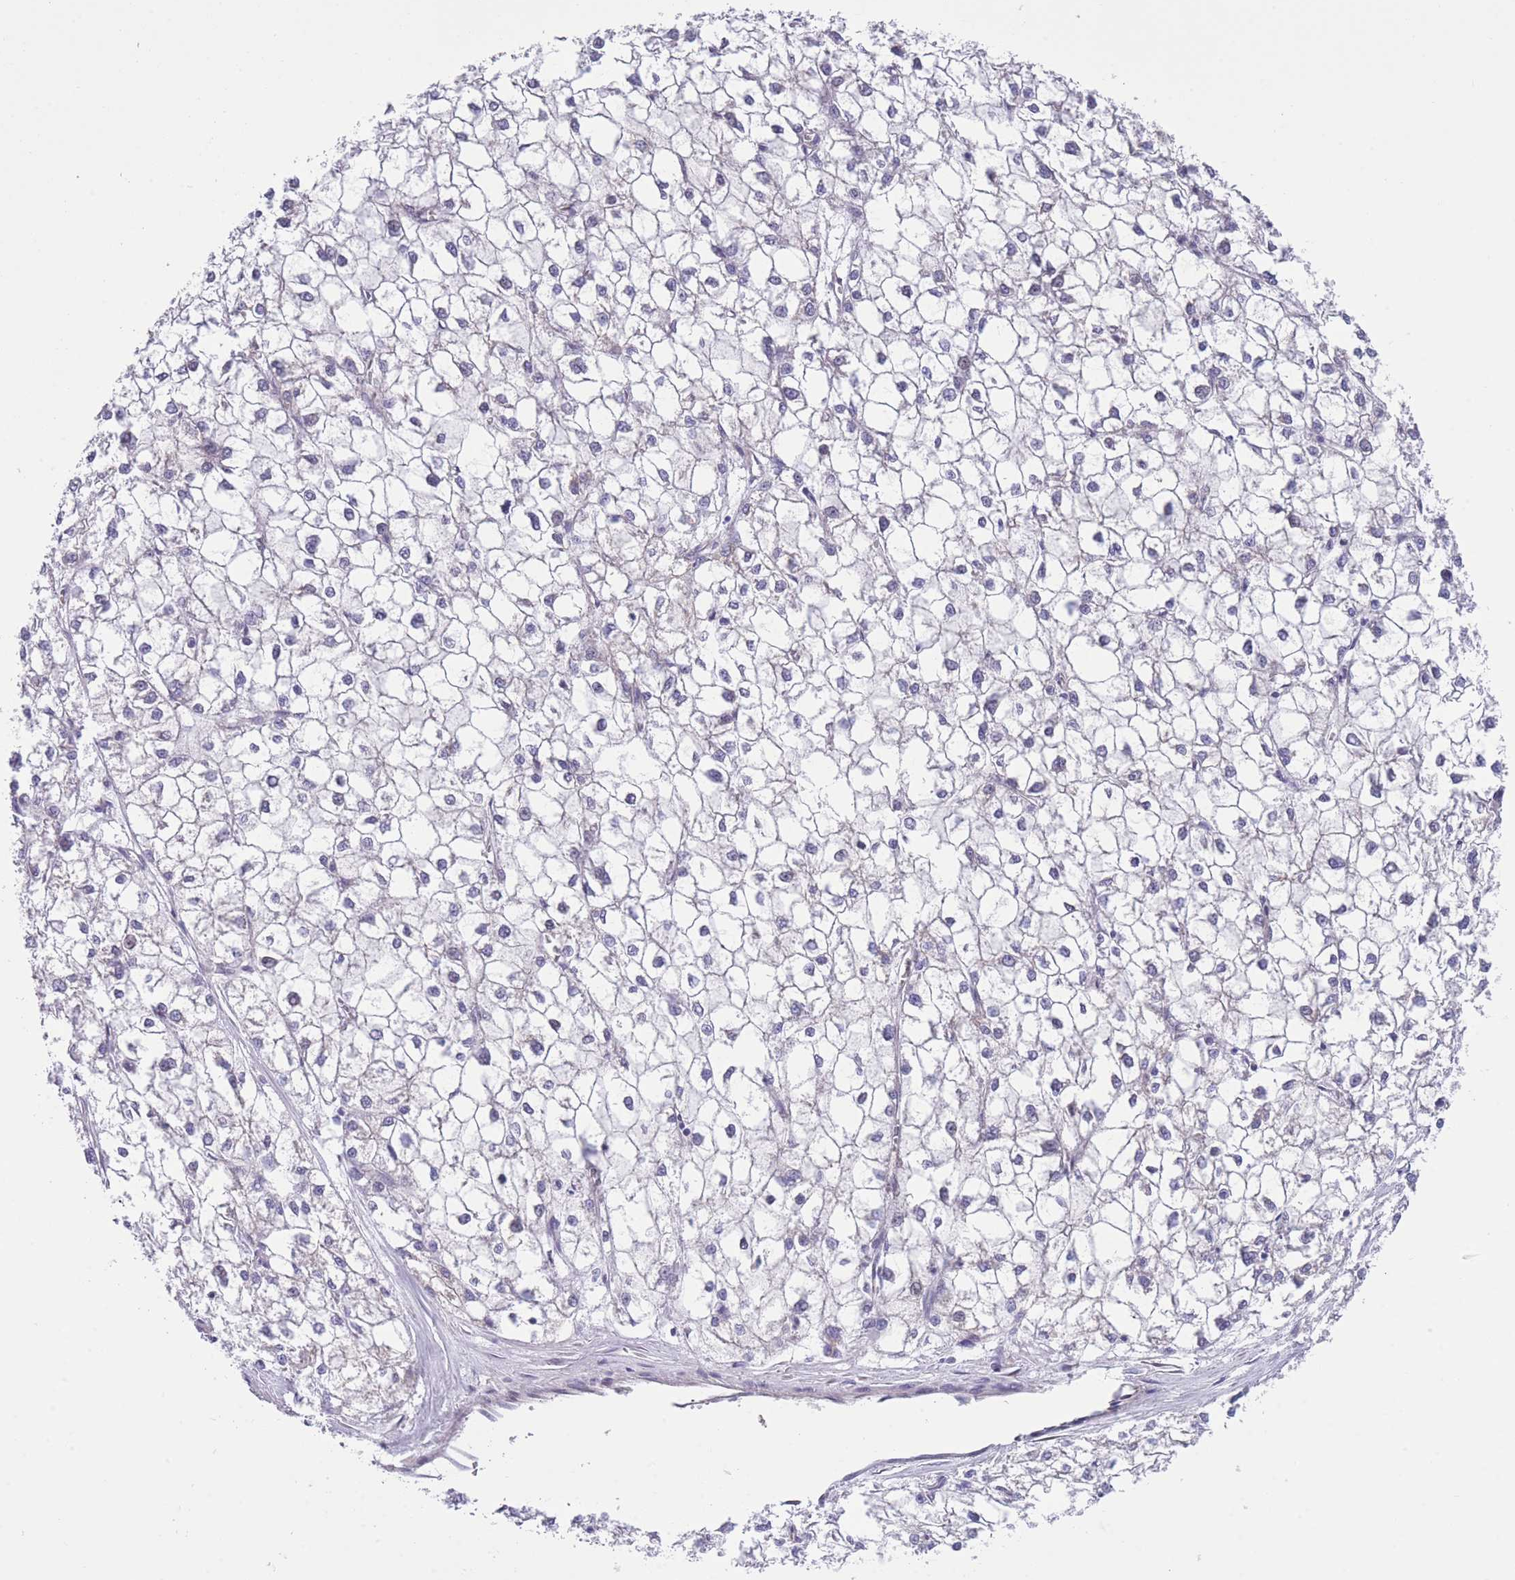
{"staining": {"intensity": "negative", "quantity": "none", "location": "none"}, "tissue": "liver cancer", "cell_type": "Tumor cells", "image_type": "cancer", "snomed": [{"axis": "morphology", "description": "Carcinoma, Hepatocellular, NOS"}, {"axis": "topography", "description": "Liver"}], "caption": "Immunohistochemical staining of human liver cancer reveals no significant expression in tumor cells.", "gene": "WWOX", "patient": {"sex": "female", "age": 43}}